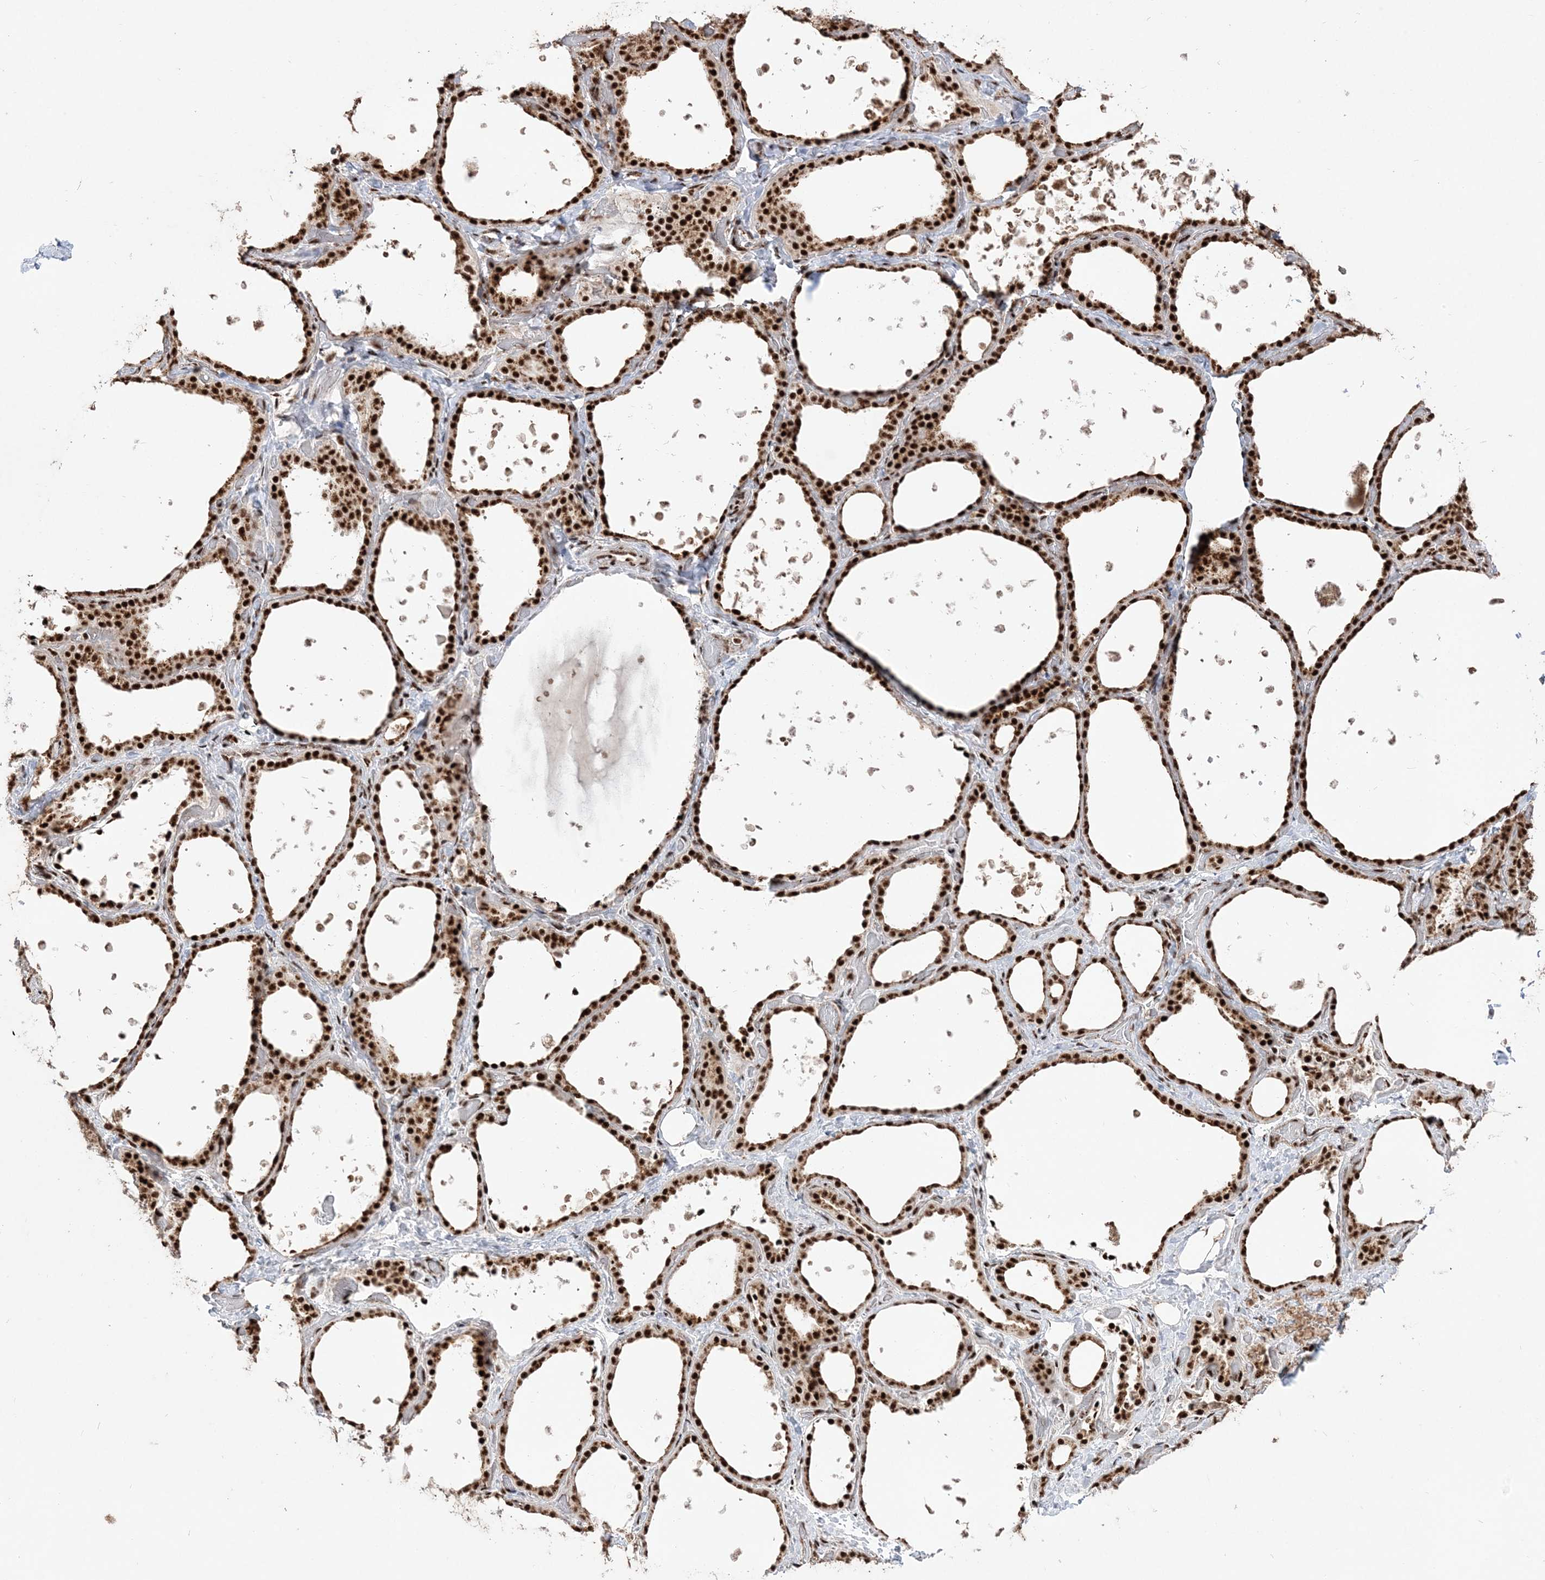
{"staining": {"intensity": "strong", "quantity": ">75%", "location": "nuclear"}, "tissue": "thyroid gland", "cell_type": "Glandular cells", "image_type": "normal", "snomed": [{"axis": "morphology", "description": "Normal tissue, NOS"}, {"axis": "topography", "description": "Thyroid gland"}], "caption": "IHC (DAB) staining of benign human thyroid gland exhibits strong nuclear protein expression in approximately >75% of glandular cells.", "gene": "RBM17", "patient": {"sex": "female", "age": 44}}